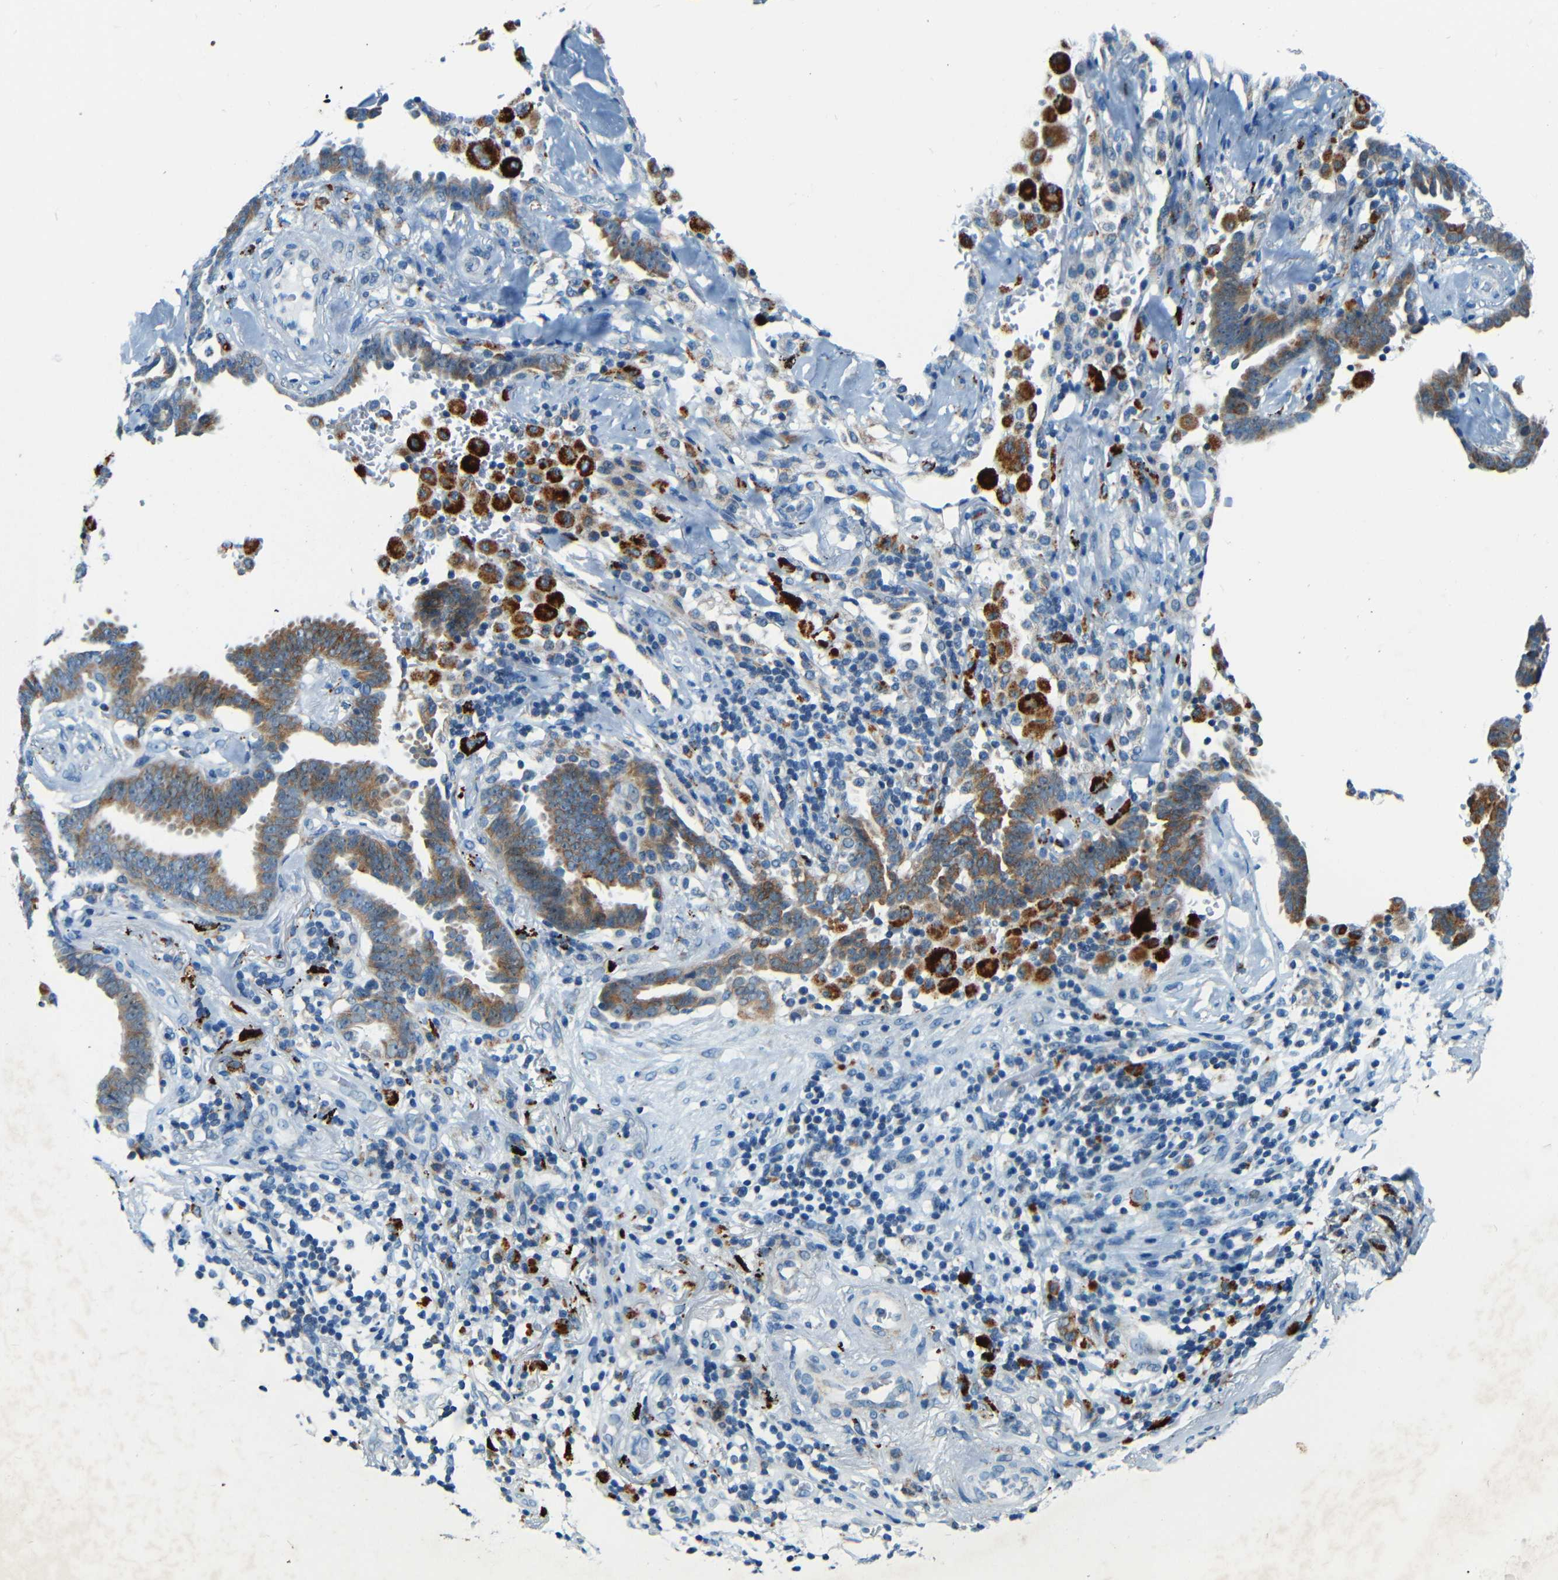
{"staining": {"intensity": "moderate", "quantity": ">75%", "location": "cytoplasmic/membranous"}, "tissue": "lung cancer", "cell_type": "Tumor cells", "image_type": "cancer", "snomed": [{"axis": "morphology", "description": "Adenocarcinoma, NOS"}, {"axis": "topography", "description": "Lung"}], "caption": "Tumor cells display medium levels of moderate cytoplasmic/membranous expression in approximately >75% of cells in adenocarcinoma (lung).", "gene": "WSCD2", "patient": {"sex": "female", "age": 64}}